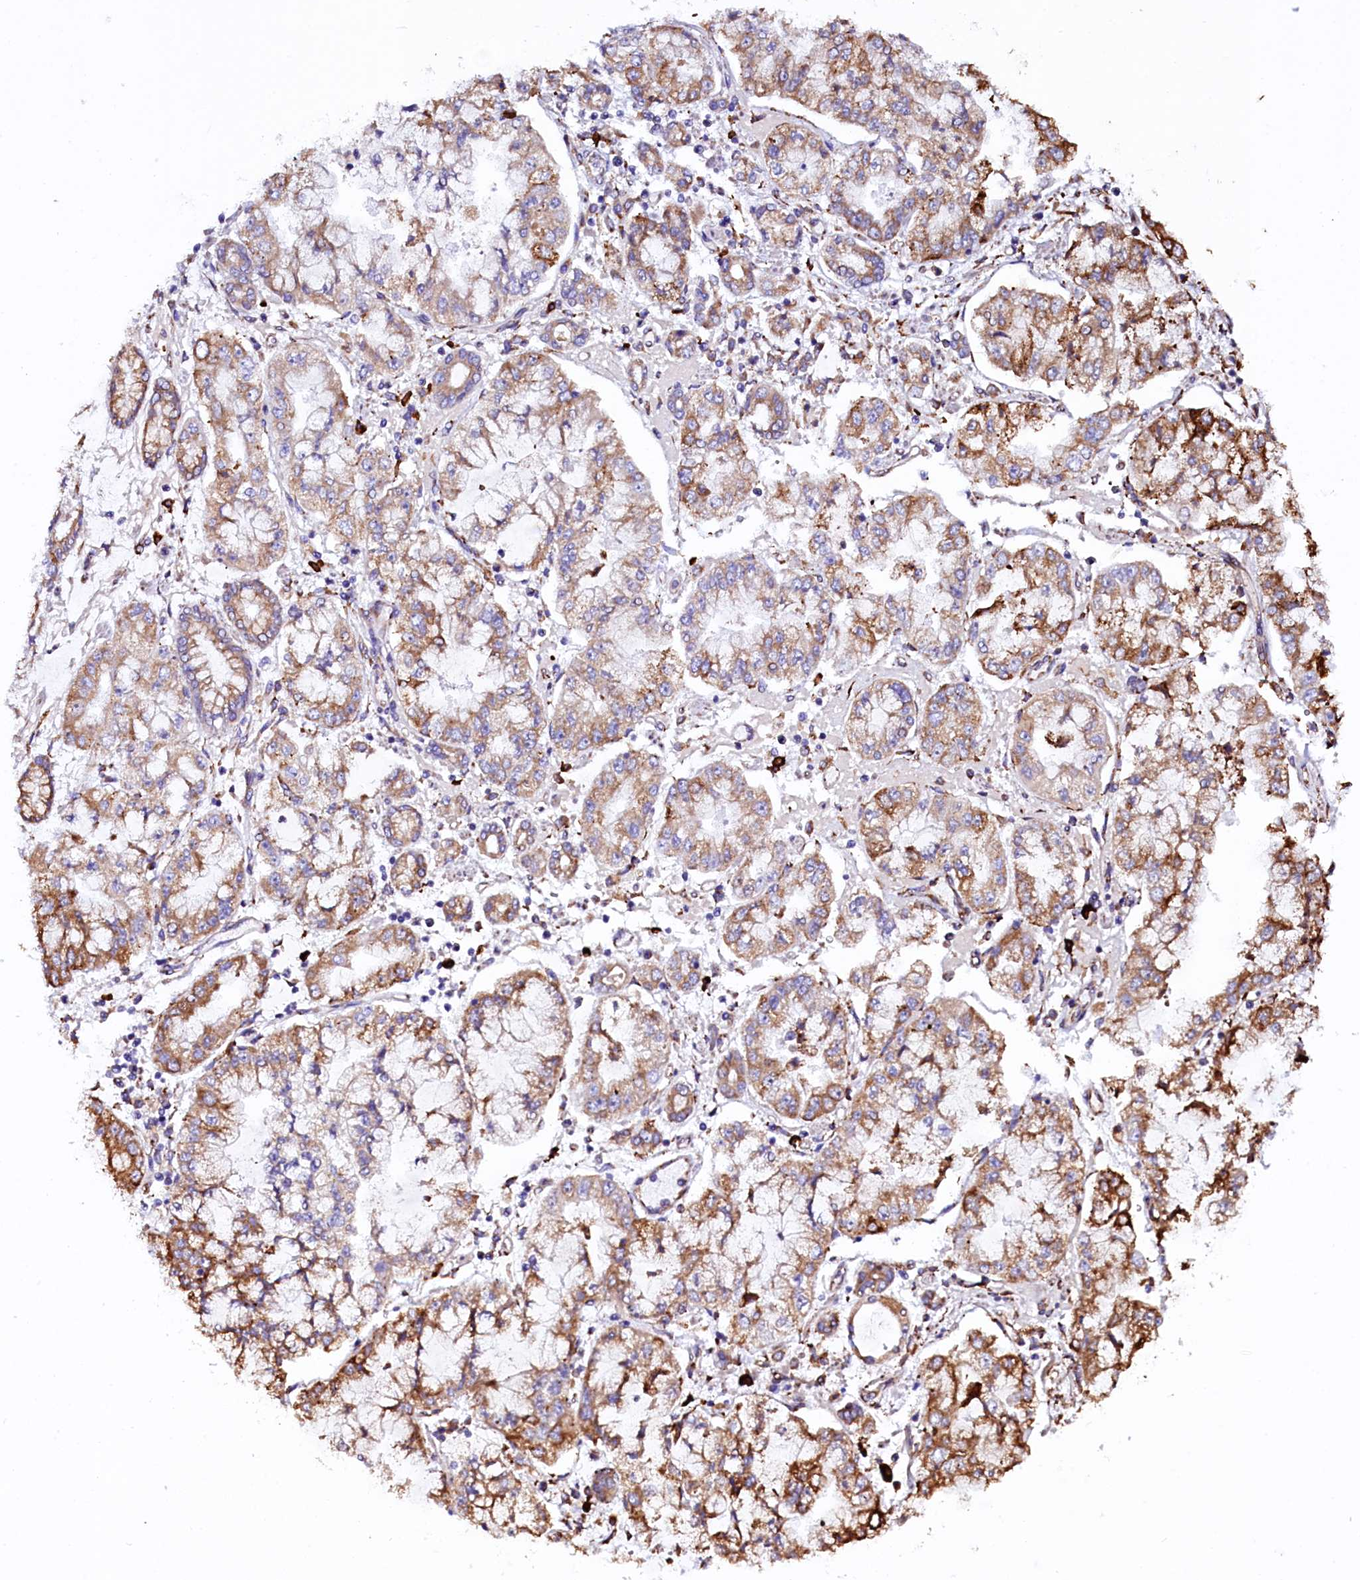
{"staining": {"intensity": "moderate", "quantity": ">75%", "location": "cytoplasmic/membranous"}, "tissue": "stomach cancer", "cell_type": "Tumor cells", "image_type": "cancer", "snomed": [{"axis": "morphology", "description": "Adenocarcinoma, NOS"}, {"axis": "topography", "description": "Stomach"}], "caption": "Immunohistochemical staining of human adenocarcinoma (stomach) demonstrates moderate cytoplasmic/membranous protein expression in approximately >75% of tumor cells.", "gene": "CAPS2", "patient": {"sex": "male", "age": 76}}